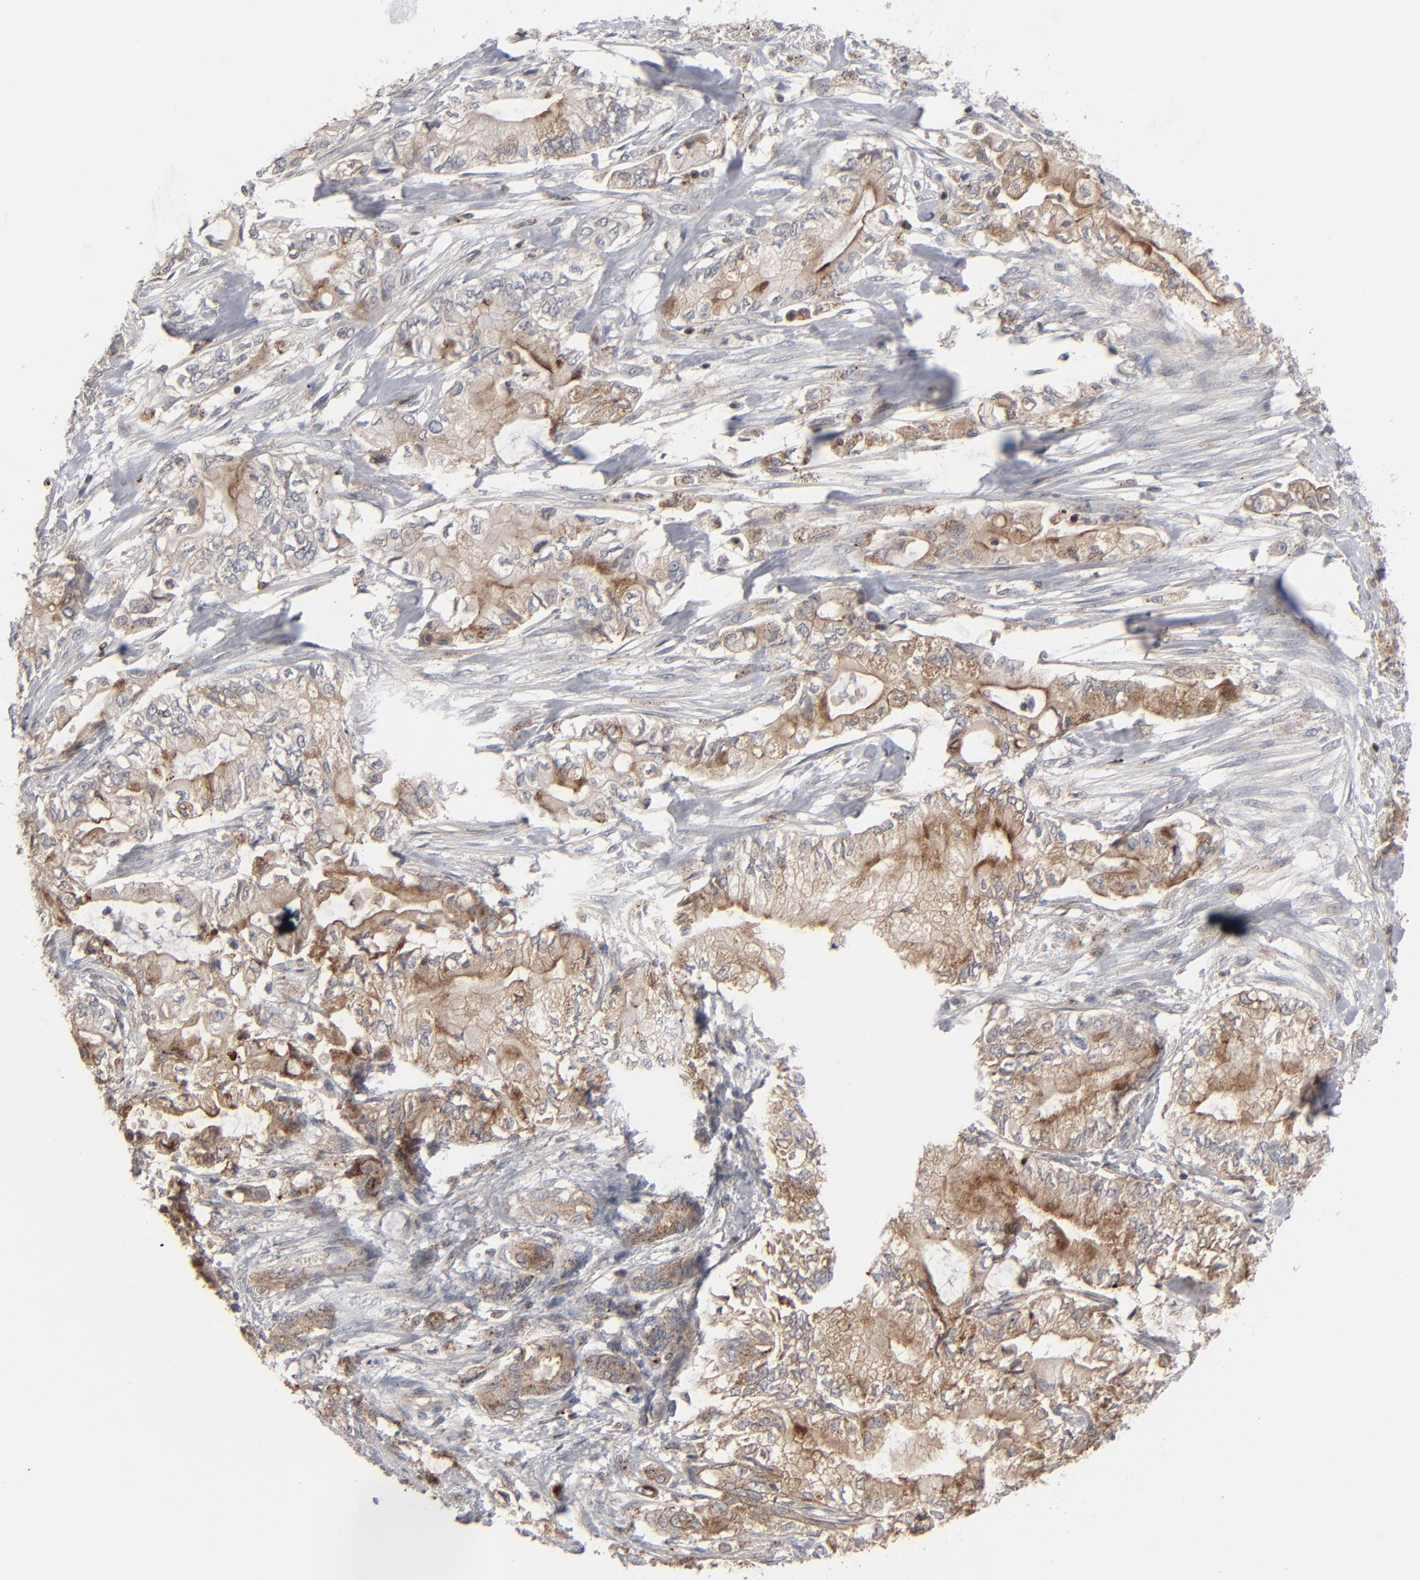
{"staining": {"intensity": "moderate", "quantity": ">75%", "location": "cytoplasmic/membranous"}, "tissue": "pancreatic cancer", "cell_type": "Tumor cells", "image_type": "cancer", "snomed": [{"axis": "morphology", "description": "Adenocarcinoma, NOS"}, {"axis": "topography", "description": "Pancreas"}], "caption": "Moderate cytoplasmic/membranous protein expression is present in approximately >75% of tumor cells in pancreatic cancer.", "gene": "STAT4", "patient": {"sex": "male", "age": 79}}